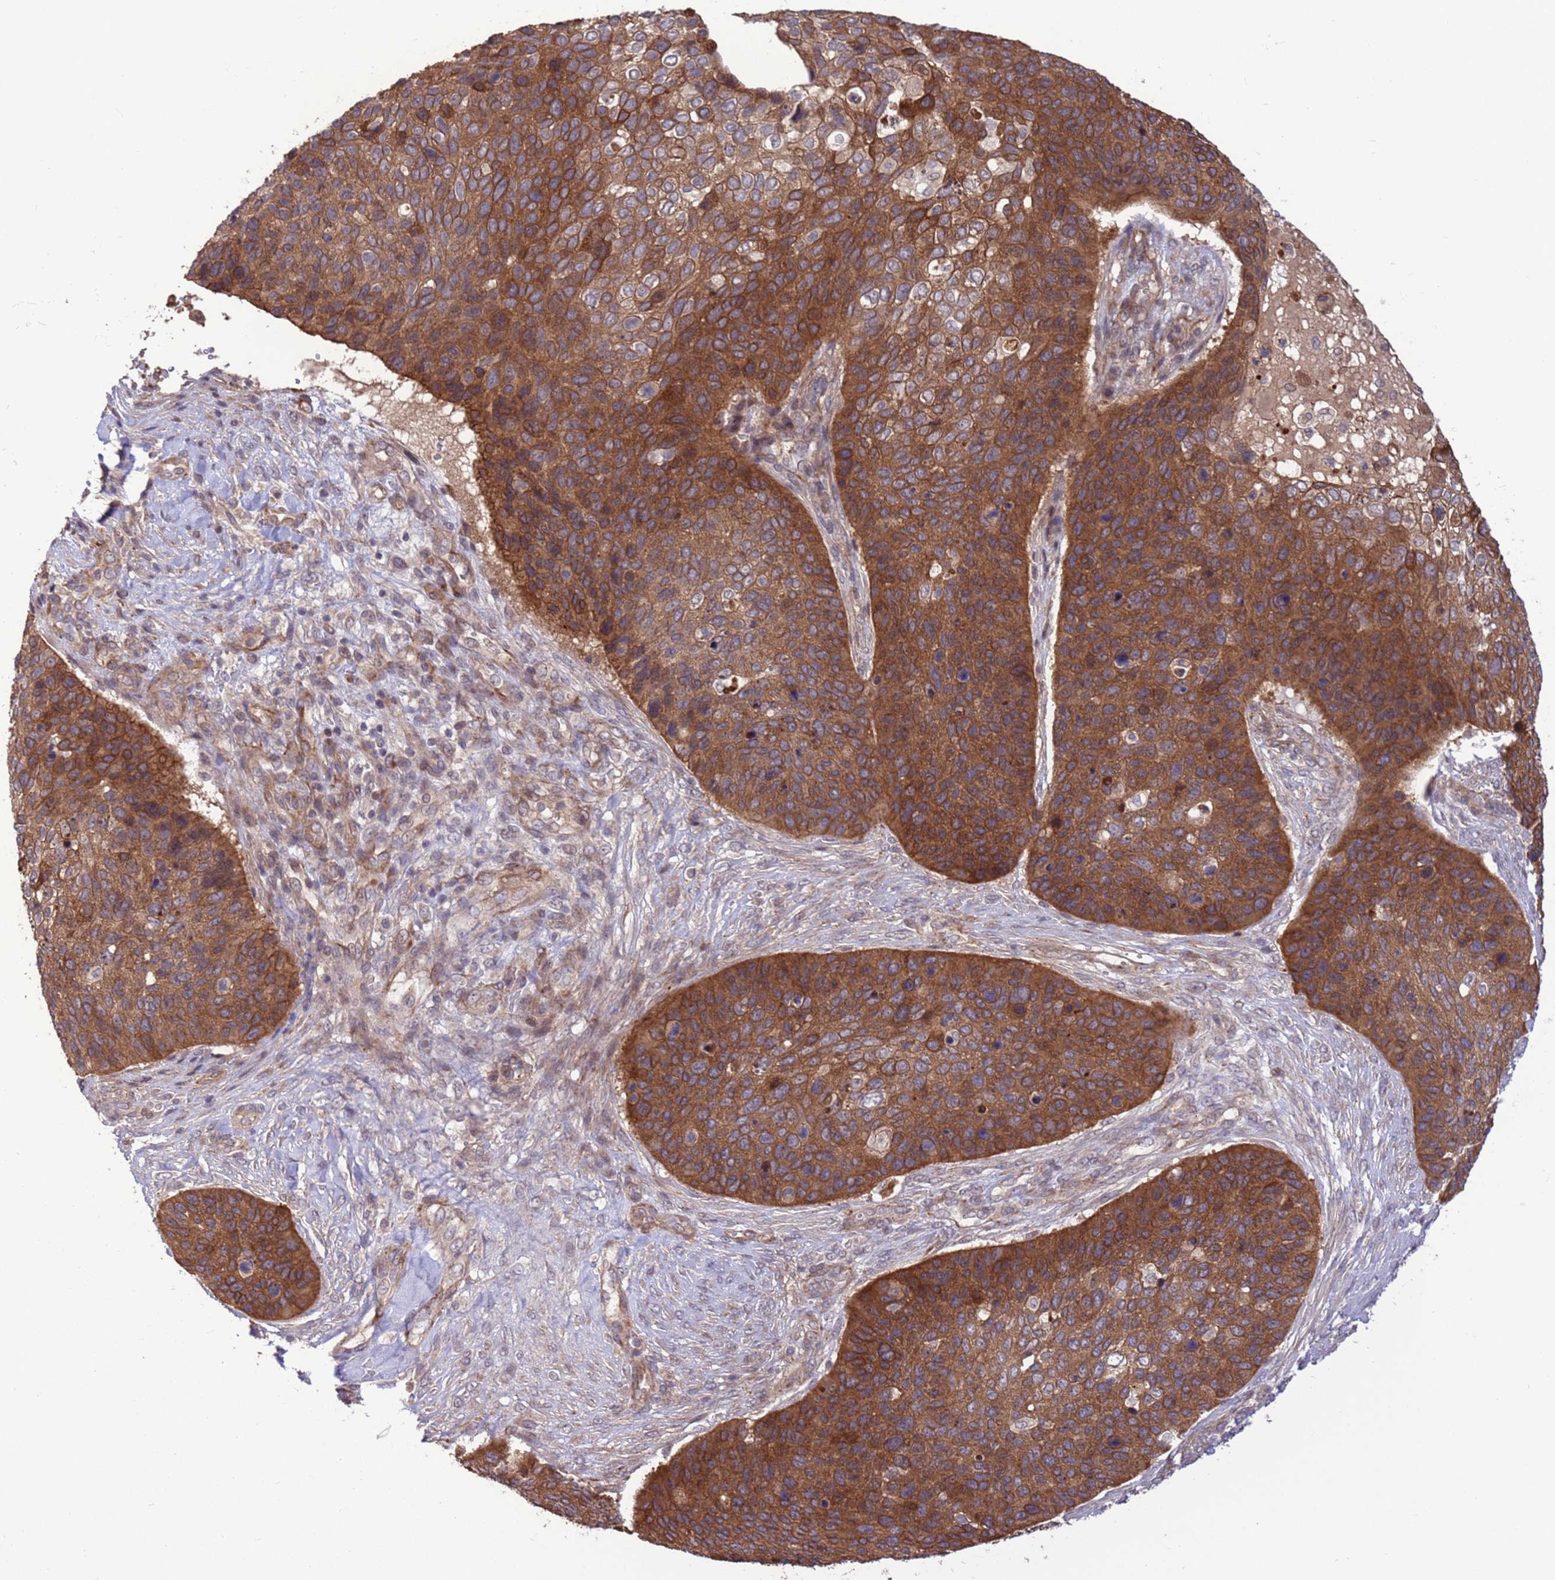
{"staining": {"intensity": "strong", "quantity": ">75%", "location": "cytoplasmic/membranous"}, "tissue": "skin cancer", "cell_type": "Tumor cells", "image_type": "cancer", "snomed": [{"axis": "morphology", "description": "Basal cell carcinoma"}, {"axis": "topography", "description": "Skin"}], "caption": "Human basal cell carcinoma (skin) stained for a protein (brown) demonstrates strong cytoplasmic/membranous positive staining in about >75% of tumor cells.", "gene": "GJA10", "patient": {"sex": "female", "age": 74}}